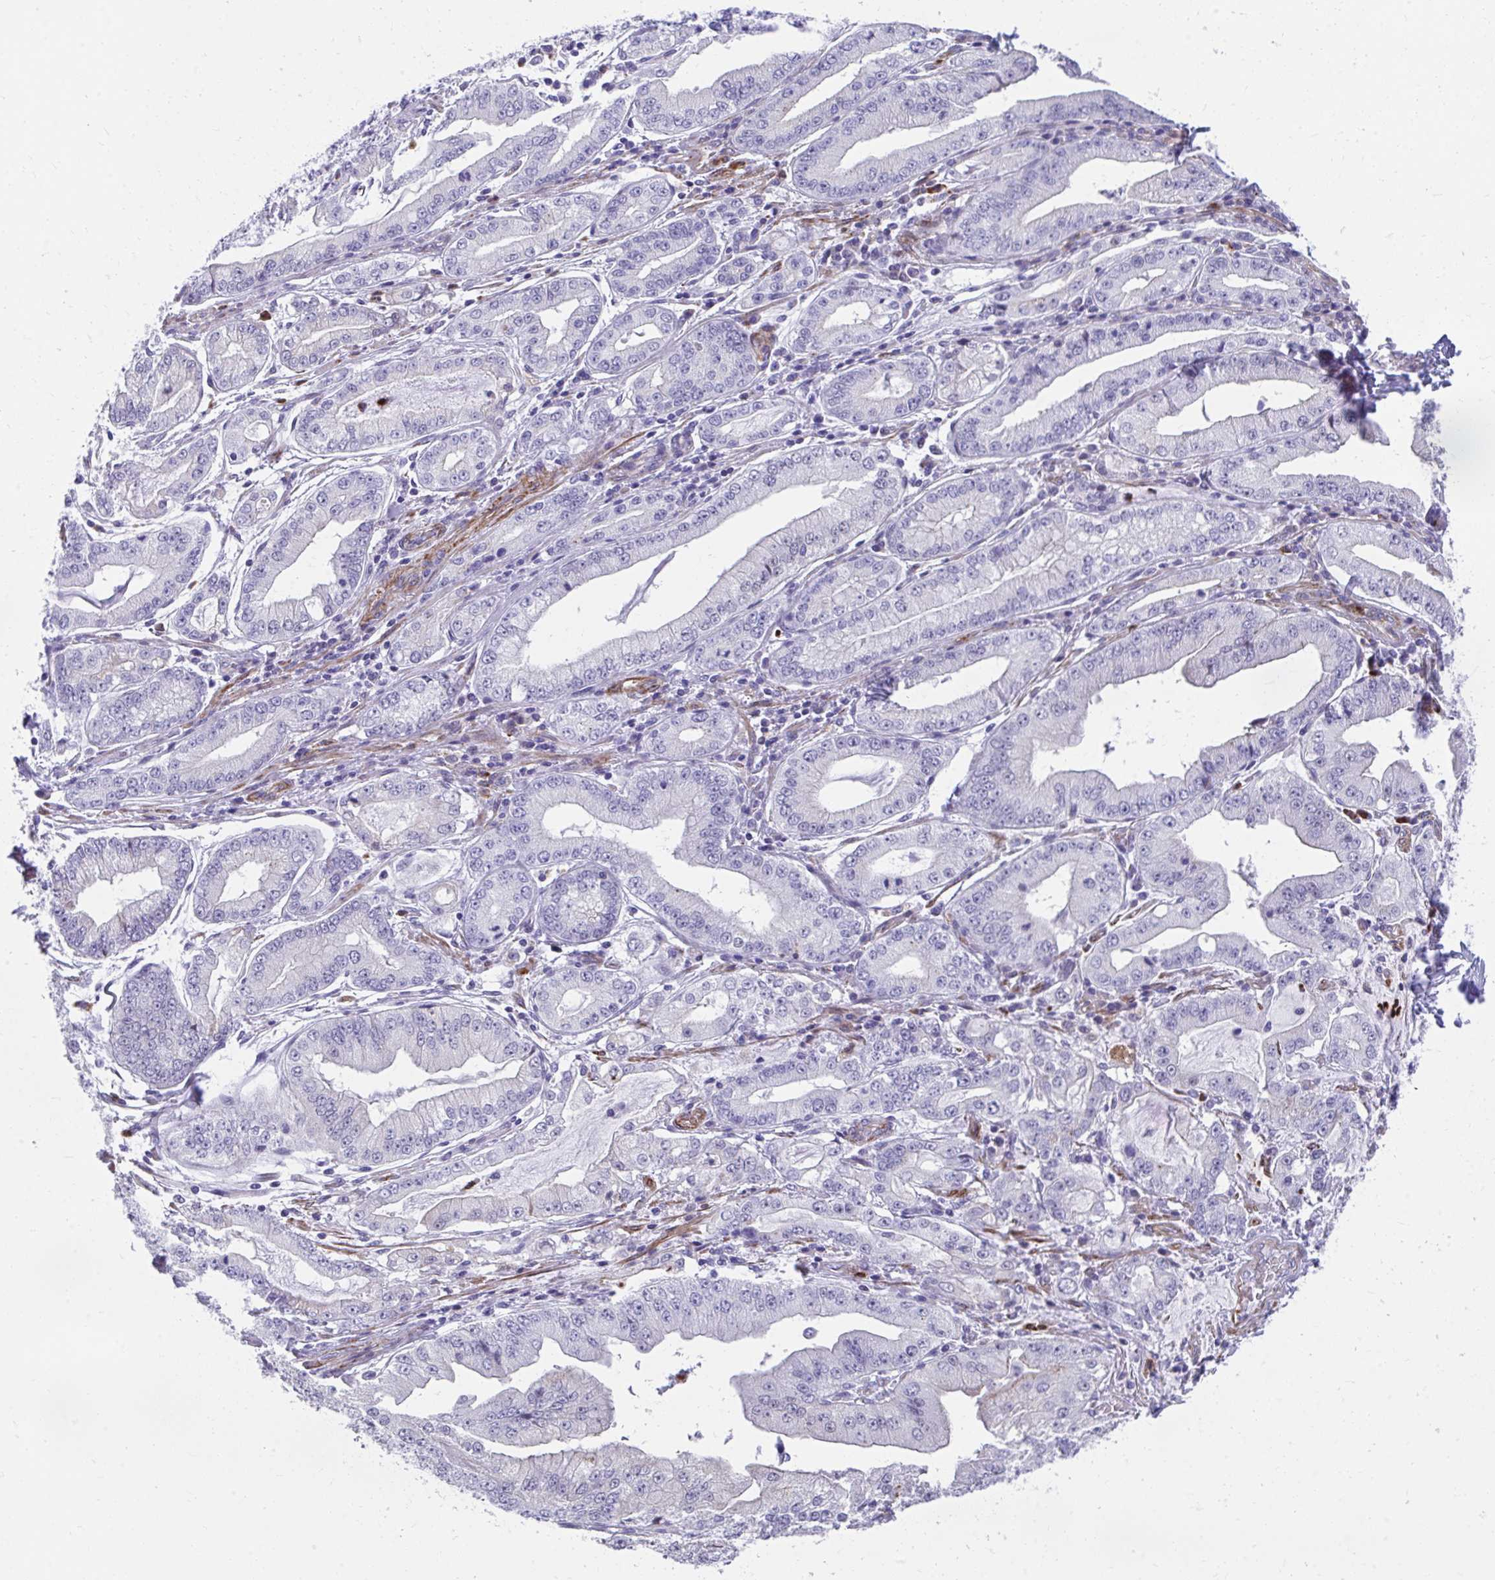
{"staining": {"intensity": "negative", "quantity": "none", "location": "none"}, "tissue": "stomach cancer", "cell_type": "Tumor cells", "image_type": "cancer", "snomed": [{"axis": "morphology", "description": "Adenocarcinoma, NOS"}, {"axis": "topography", "description": "Stomach, upper"}], "caption": "Tumor cells show no significant expression in stomach cancer (adenocarcinoma).", "gene": "CSTB", "patient": {"sex": "female", "age": 74}}